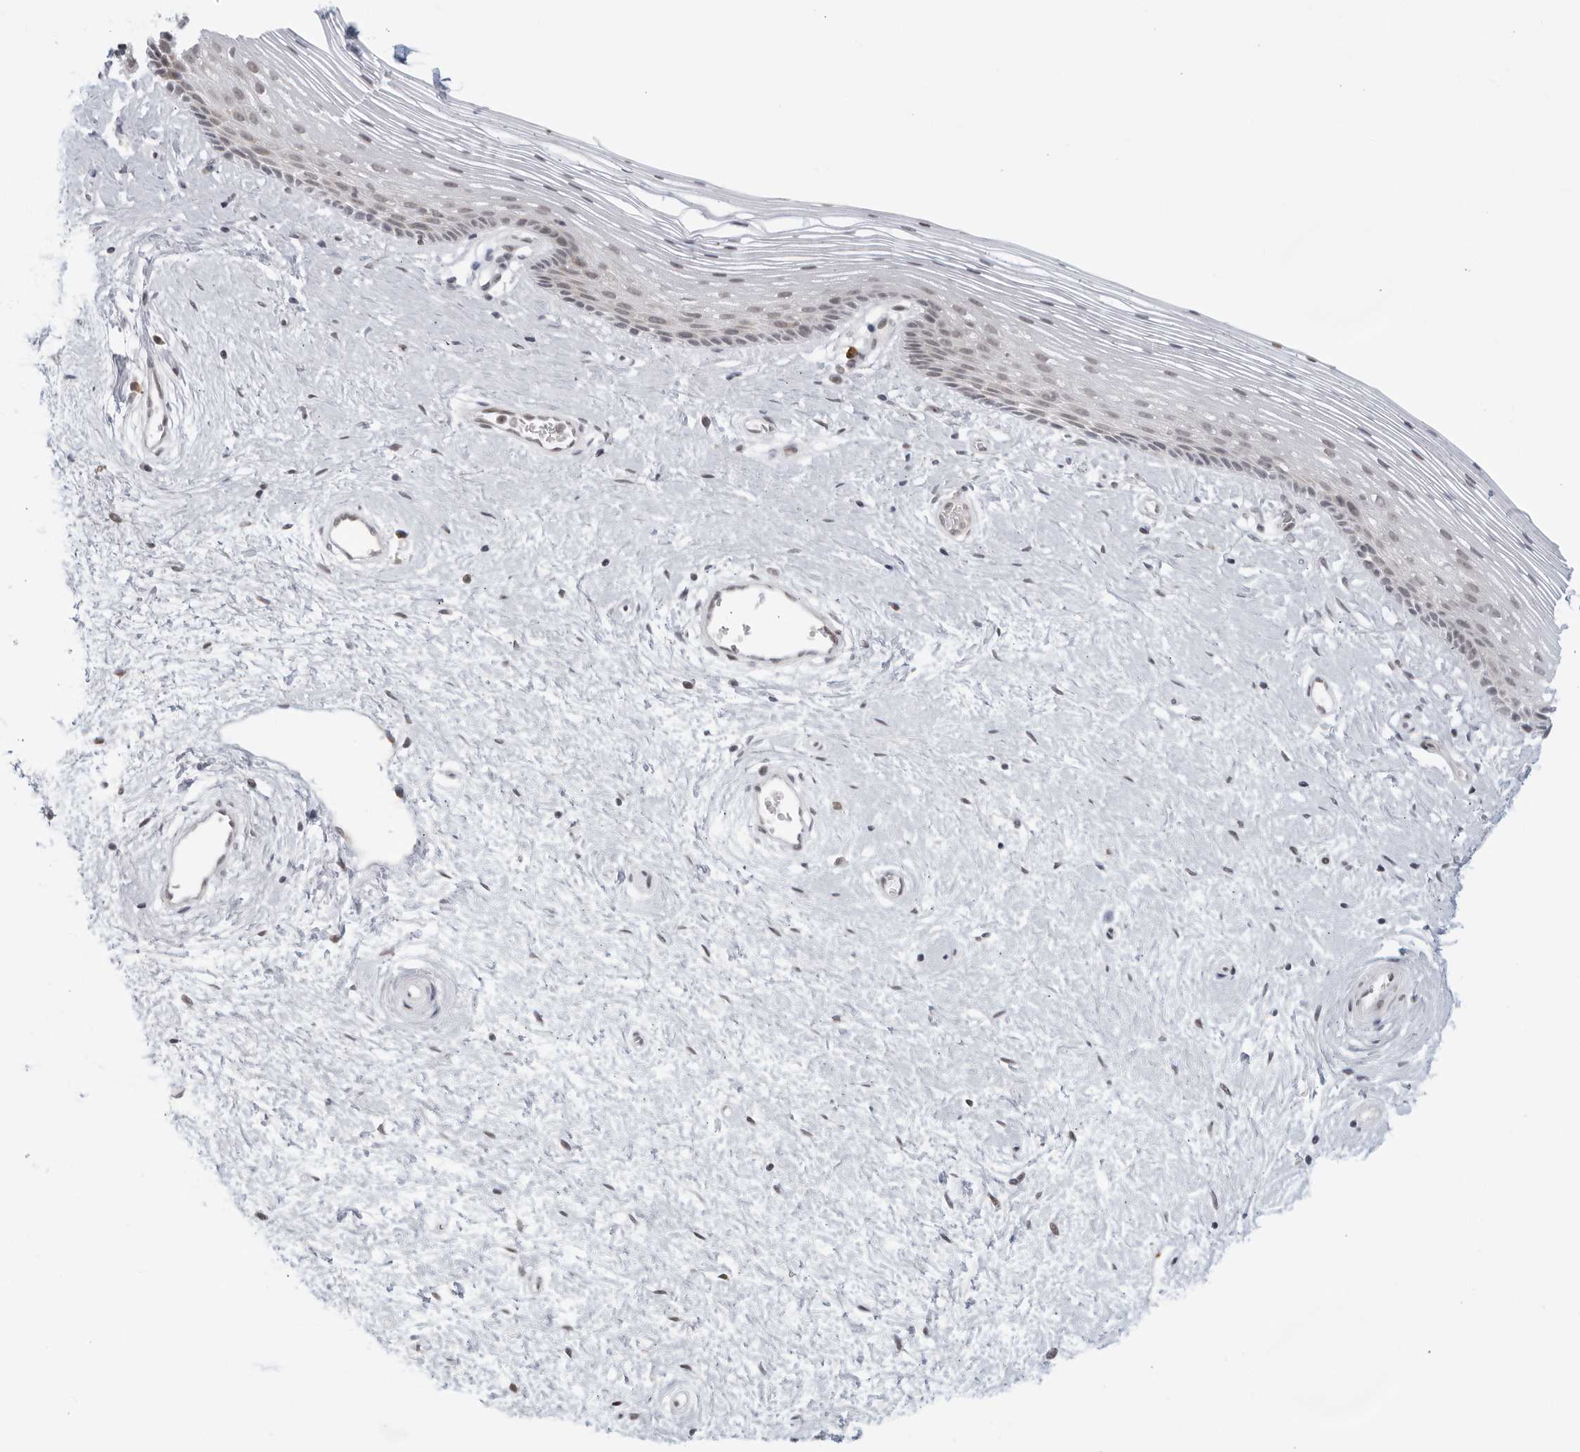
{"staining": {"intensity": "weak", "quantity": "<25%", "location": "cytoplasmic/membranous"}, "tissue": "vagina", "cell_type": "Squamous epithelial cells", "image_type": "normal", "snomed": [{"axis": "morphology", "description": "Normal tissue, NOS"}, {"axis": "topography", "description": "Vagina"}], "caption": "IHC image of unremarkable vagina: human vagina stained with DAB (3,3'-diaminobenzidine) shows no significant protein staining in squamous epithelial cells.", "gene": "RAB11FIP3", "patient": {"sex": "female", "age": 46}}